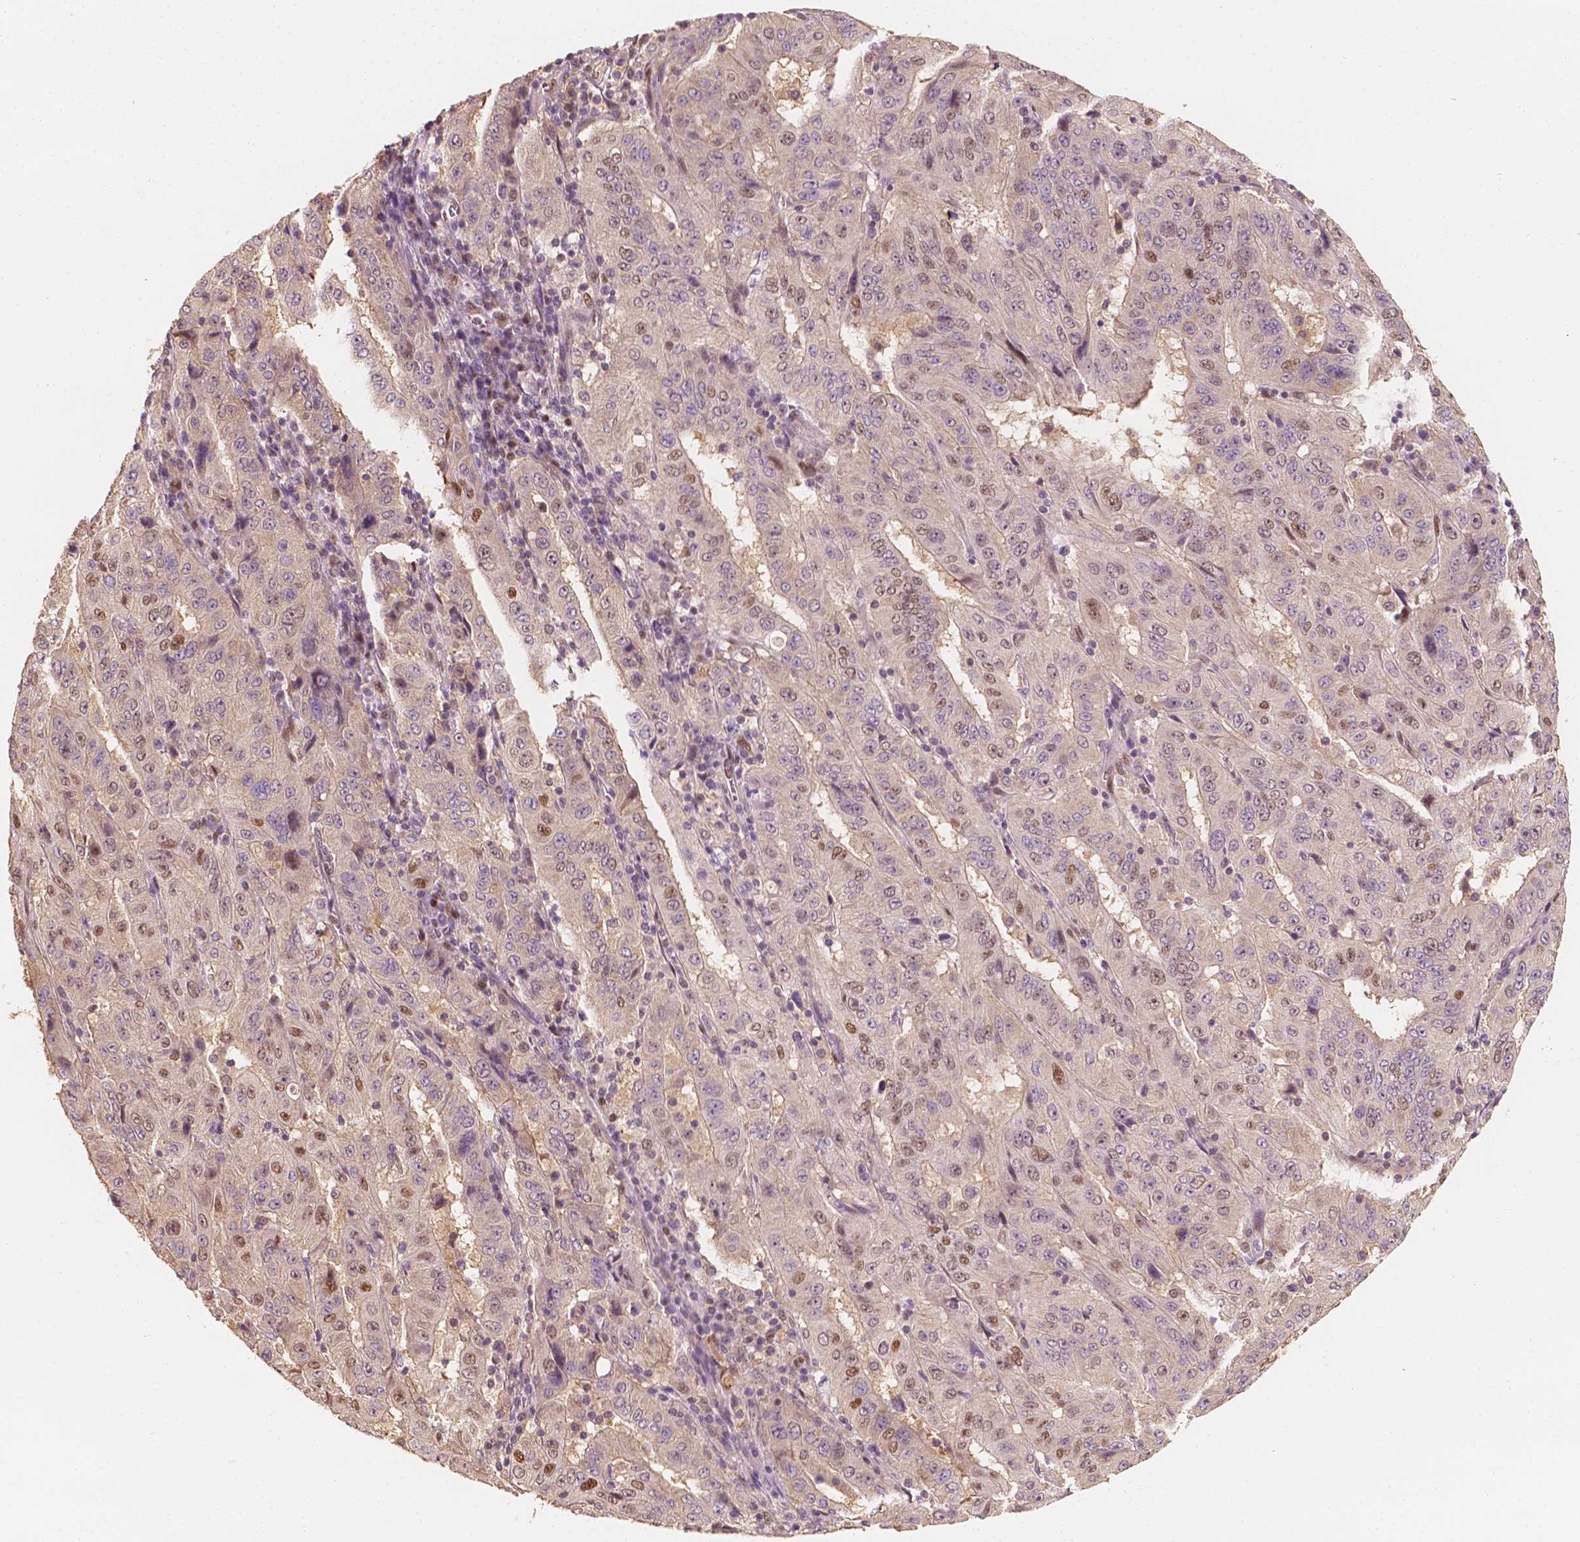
{"staining": {"intensity": "moderate", "quantity": "<25%", "location": "nuclear"}, "tissue": "pancreatic cancer", "cell_type": "Tumor cells", "image_type": "cancer", "snomed": [{"axis": "morphology", "description": "Adenocarcinoma, NOS"}, {"axis": "topography", "description": "Pancreas"}], "caption": "Moderate nuclear protein staining is seen in about <25% of tumor cells in pancreatic cancer.", "gene": "TBC1D17", "patient": {"sex": "male", "age": 63}}